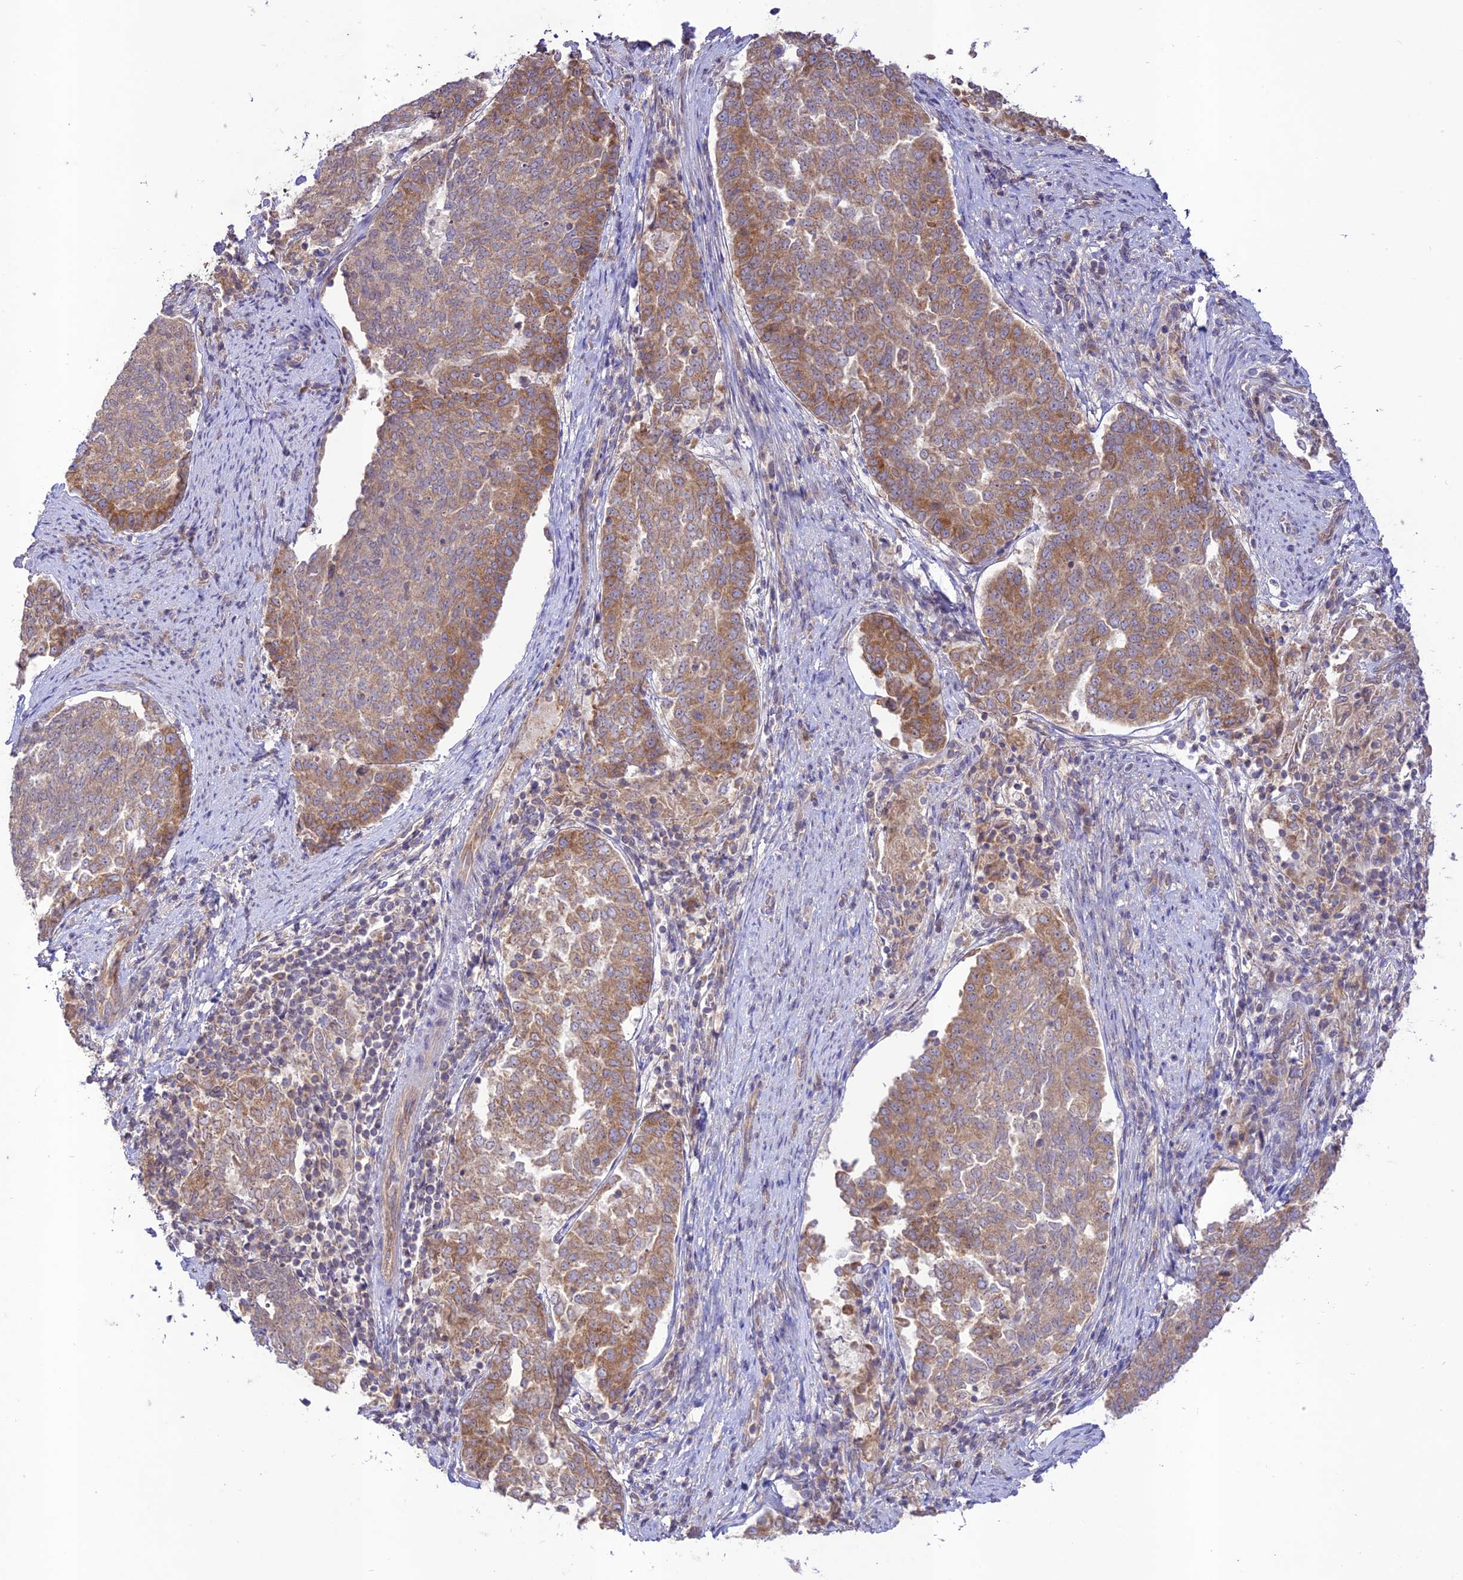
{"staining": {"intensity": "moderate", "quantity": ">75%", "location": "cytoplasmic/membranous"}, "tissue": "endometrial cancer", "cell_type": "Tumor cells", "image_type": "cancer", "snomed": [{"axis": "morphology", "description": "Adenocarcinoma, NOS"}, {"axis": "topography", "description": "Endometrium"}], "caption": "A brown stain labels moderate cytoplasmic/membranous staining of a protein in human endometrial adenocarcinoma tumor cells.", "gene": "TMEM259", "patient": {"sex": "female", "age": 80}}